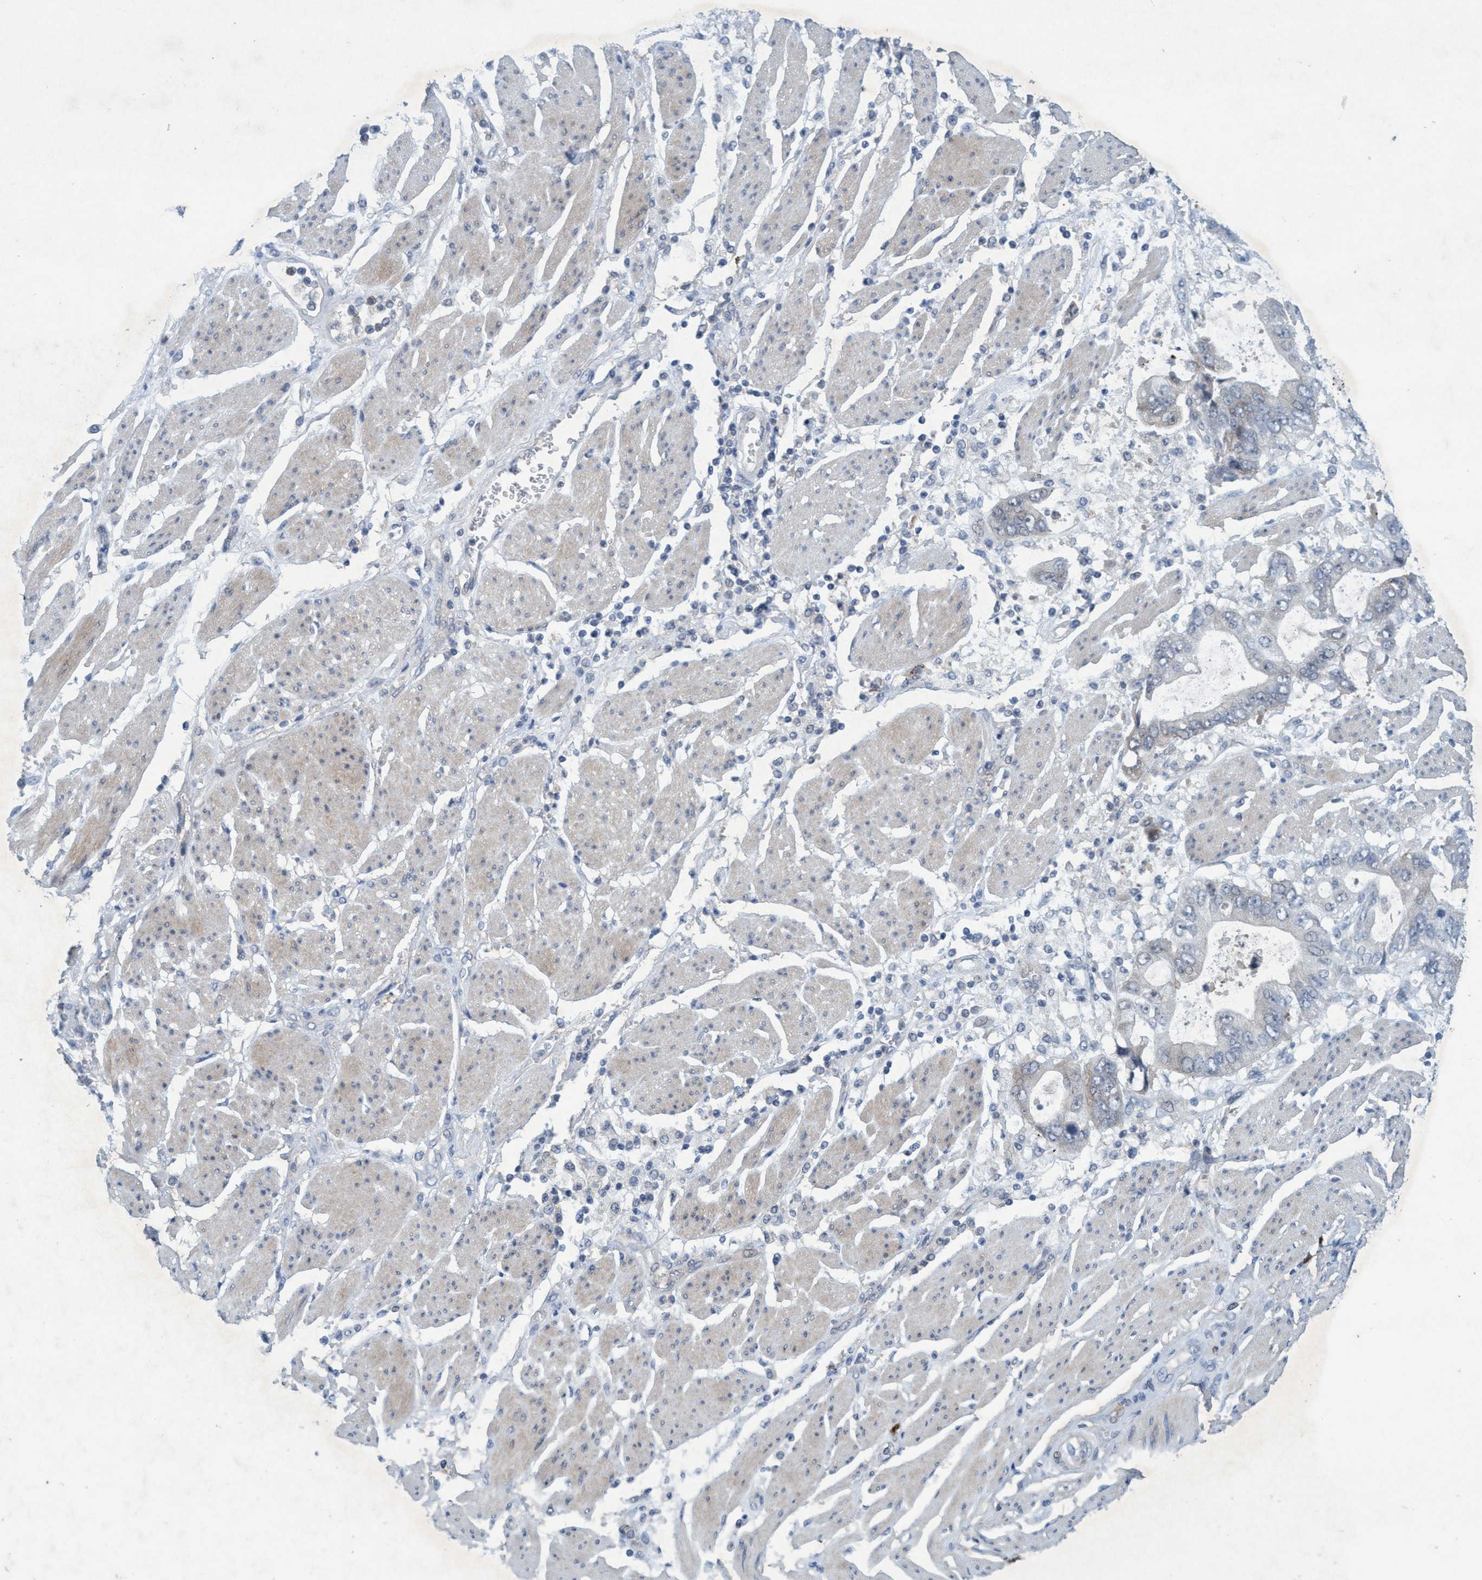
{"staining": {"intensity": "negative", "quantity": "none", "location": "none"}, "tissue": "stomach cancer", "cell_type": "Tumor cells", "image_type": "cancer", "snomed": [{"axis": "morphology", "description": "Normal tissue, NOS"}, {"axis": "morphology", "description": "Adenocarcinoma, NOS"}, {"axis": "topography", "description": "Stomach"}], "caption": "Immunohistochemistry (IHC) histopathology image of neoplastic tissue: human stomach cancer stained with DAB demonstrates no significant protein positivity in tumor cells.", "gene": "RNF208", "patient": {"sex": "male", "age": 62}}